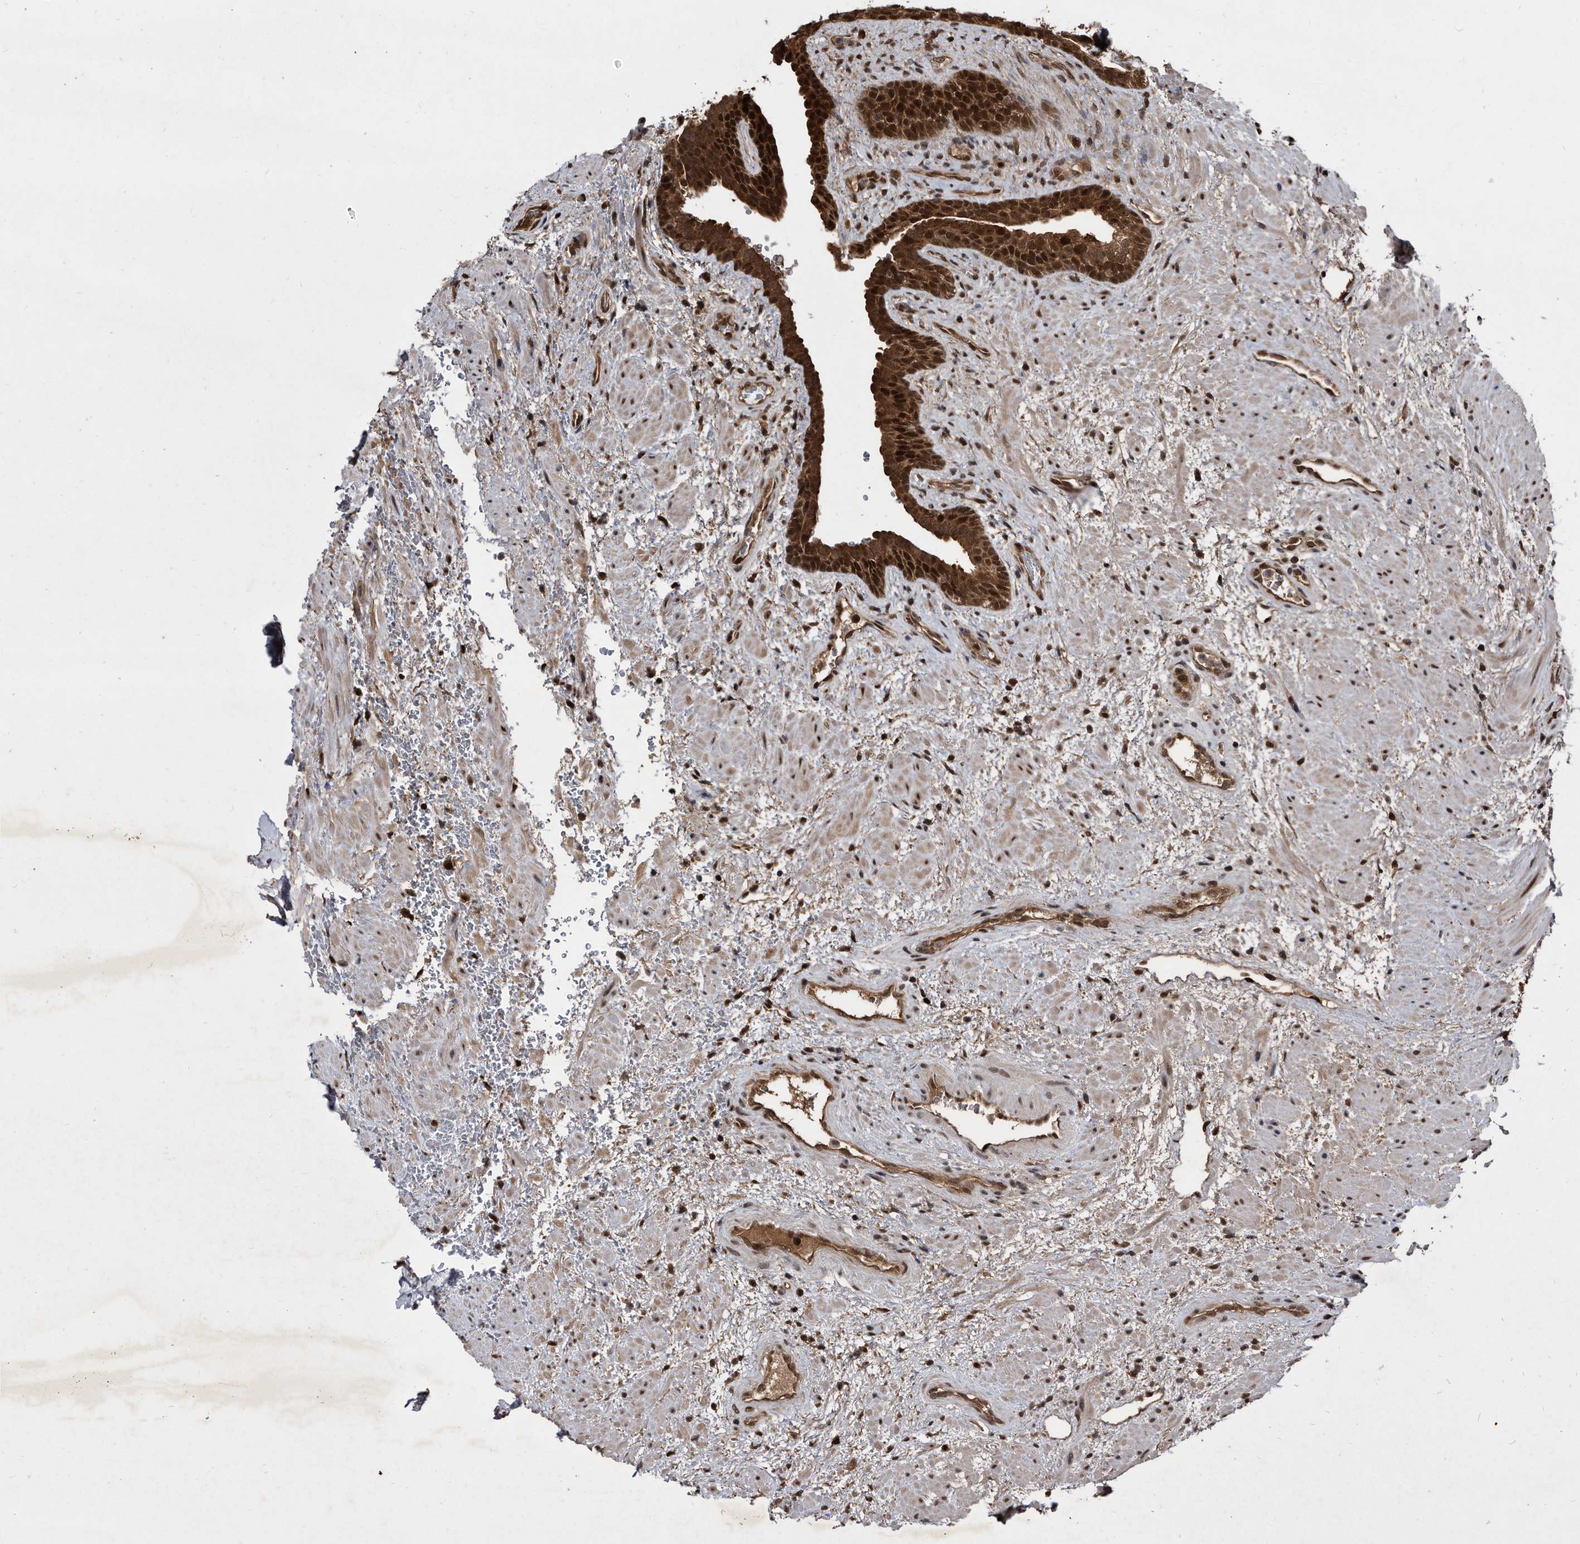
{"staining": {"intensity": "strong", "quantity": ">75%", "location": "cytoplasmic/membranous,nuclear"}, "tissue": "prostate", "cell_type": "Glandular cells", "image_type": "normal", "snomed": [{"axis": "morphology", "description": "Normal tissue, NOS"}, {"axis": "topography", "description": "Prostate"}], "caption": "Normal prostate exhibits strong cytoplasmic/membranous,nuclear positivity in approximately >75% of glandular cells The staining is performed using DAB (3,3'-diaminobenzidine) brown chromogen to label protein expression. The nuclei are counter-stained blue using hematoxylin..", "gene": "RAD23B", "patient": {"sex": "male", "age": 76}}